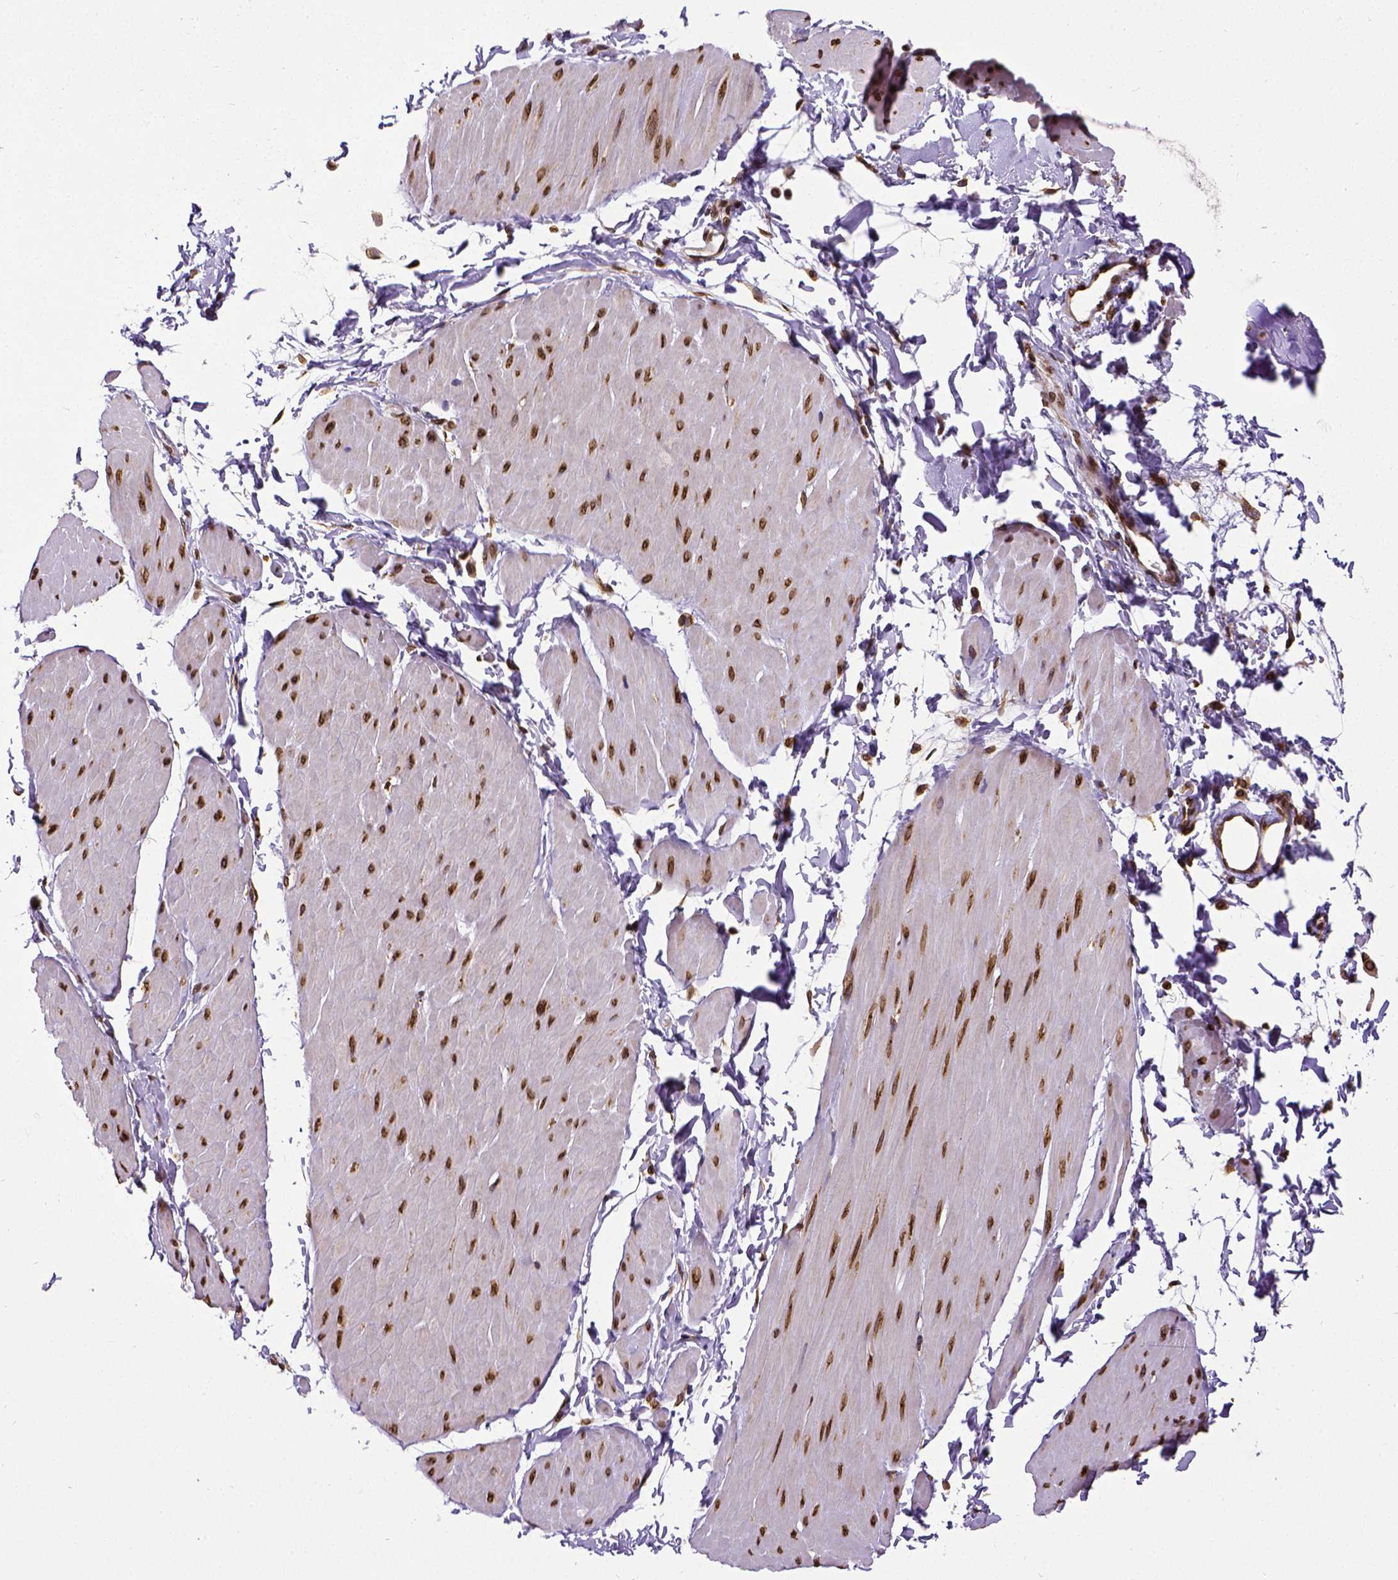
{"staining": {"intensity": "strong", "quantity": ">75%", "location": "nuclear"}, "tissue": "adipose tissue", "cell_type": "Adipocytes", "image_type": "normal", "snomed": [{"axis": "morphology", "description": "Normal tissue, NOS"}, {"axis": "topography", "description": "Smooth muscle"}, {"axis": "topography", "description": "Peripheral nerve tissue"}], "caption": "IHC micrograph of benign adipose tissue stained for a protein (brown), which displays high levels of strong nuclear positivity in about >75% of adipocytes.", "gene": "MTDH", "patient": {"sex": "male", "age": 58}}